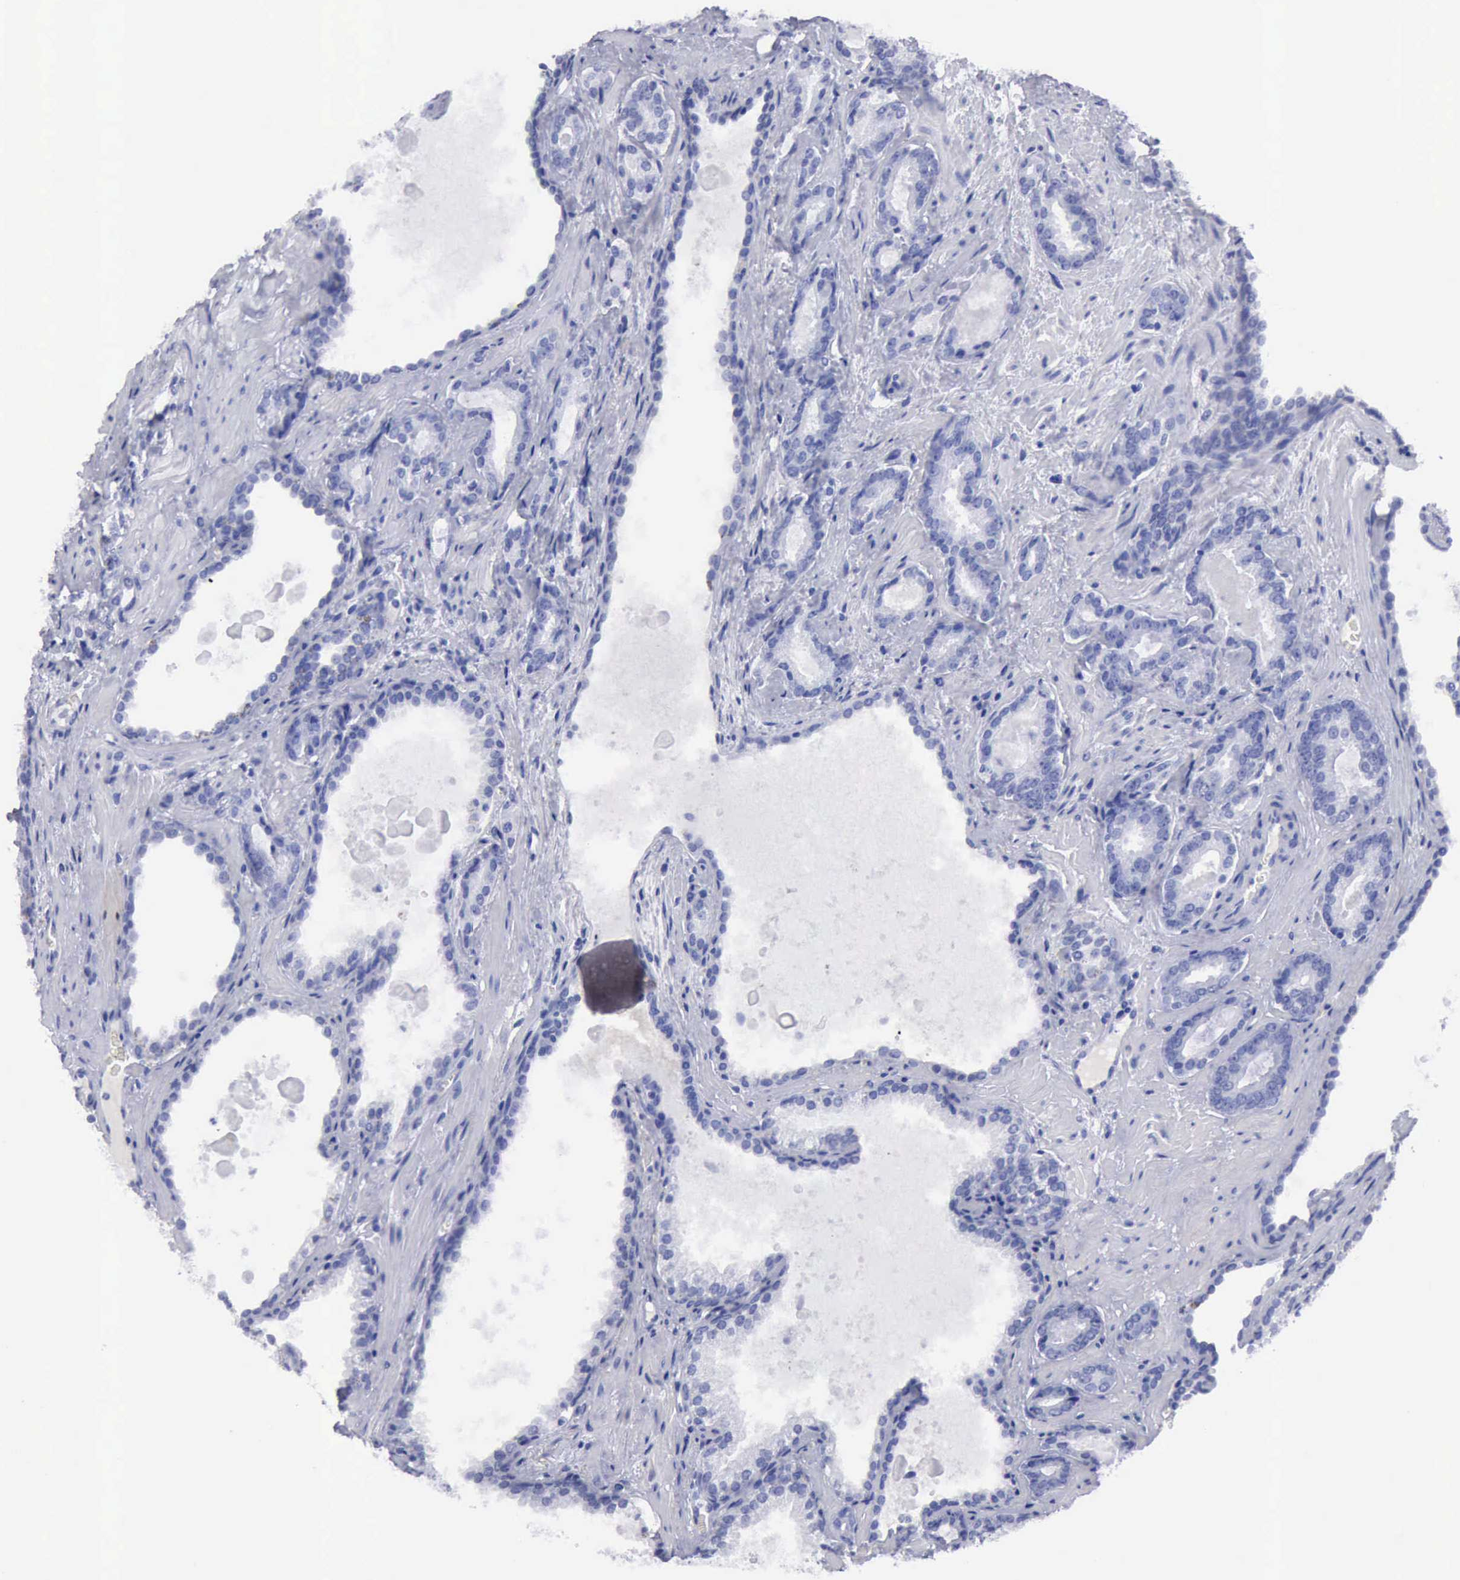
{"staining": {"intensity": "negative", "quantity": "none", "location": "none"}, "tissue": "prostate cancer", "cell_type": "Tumor cells", "image_type": "cancer", "snomed": [{"axis": "morphology", "description": "Adenocarcinoma, Medium grade"}, {"axis": "topography", "description": "Prostate"}], "caption": "Tumor cells are negative for protein expression in human prostate adenocarcinoma (medium-grade). Brightfield microscopy of immunohistochemistry (IHC) stained with DAB (3,3'-diaminobenzidine) (brown) and hematoxylin (blue), captured at high magnification.", "gene": "CYP19A1", "patient": {"sex": "male", "age": 64}}